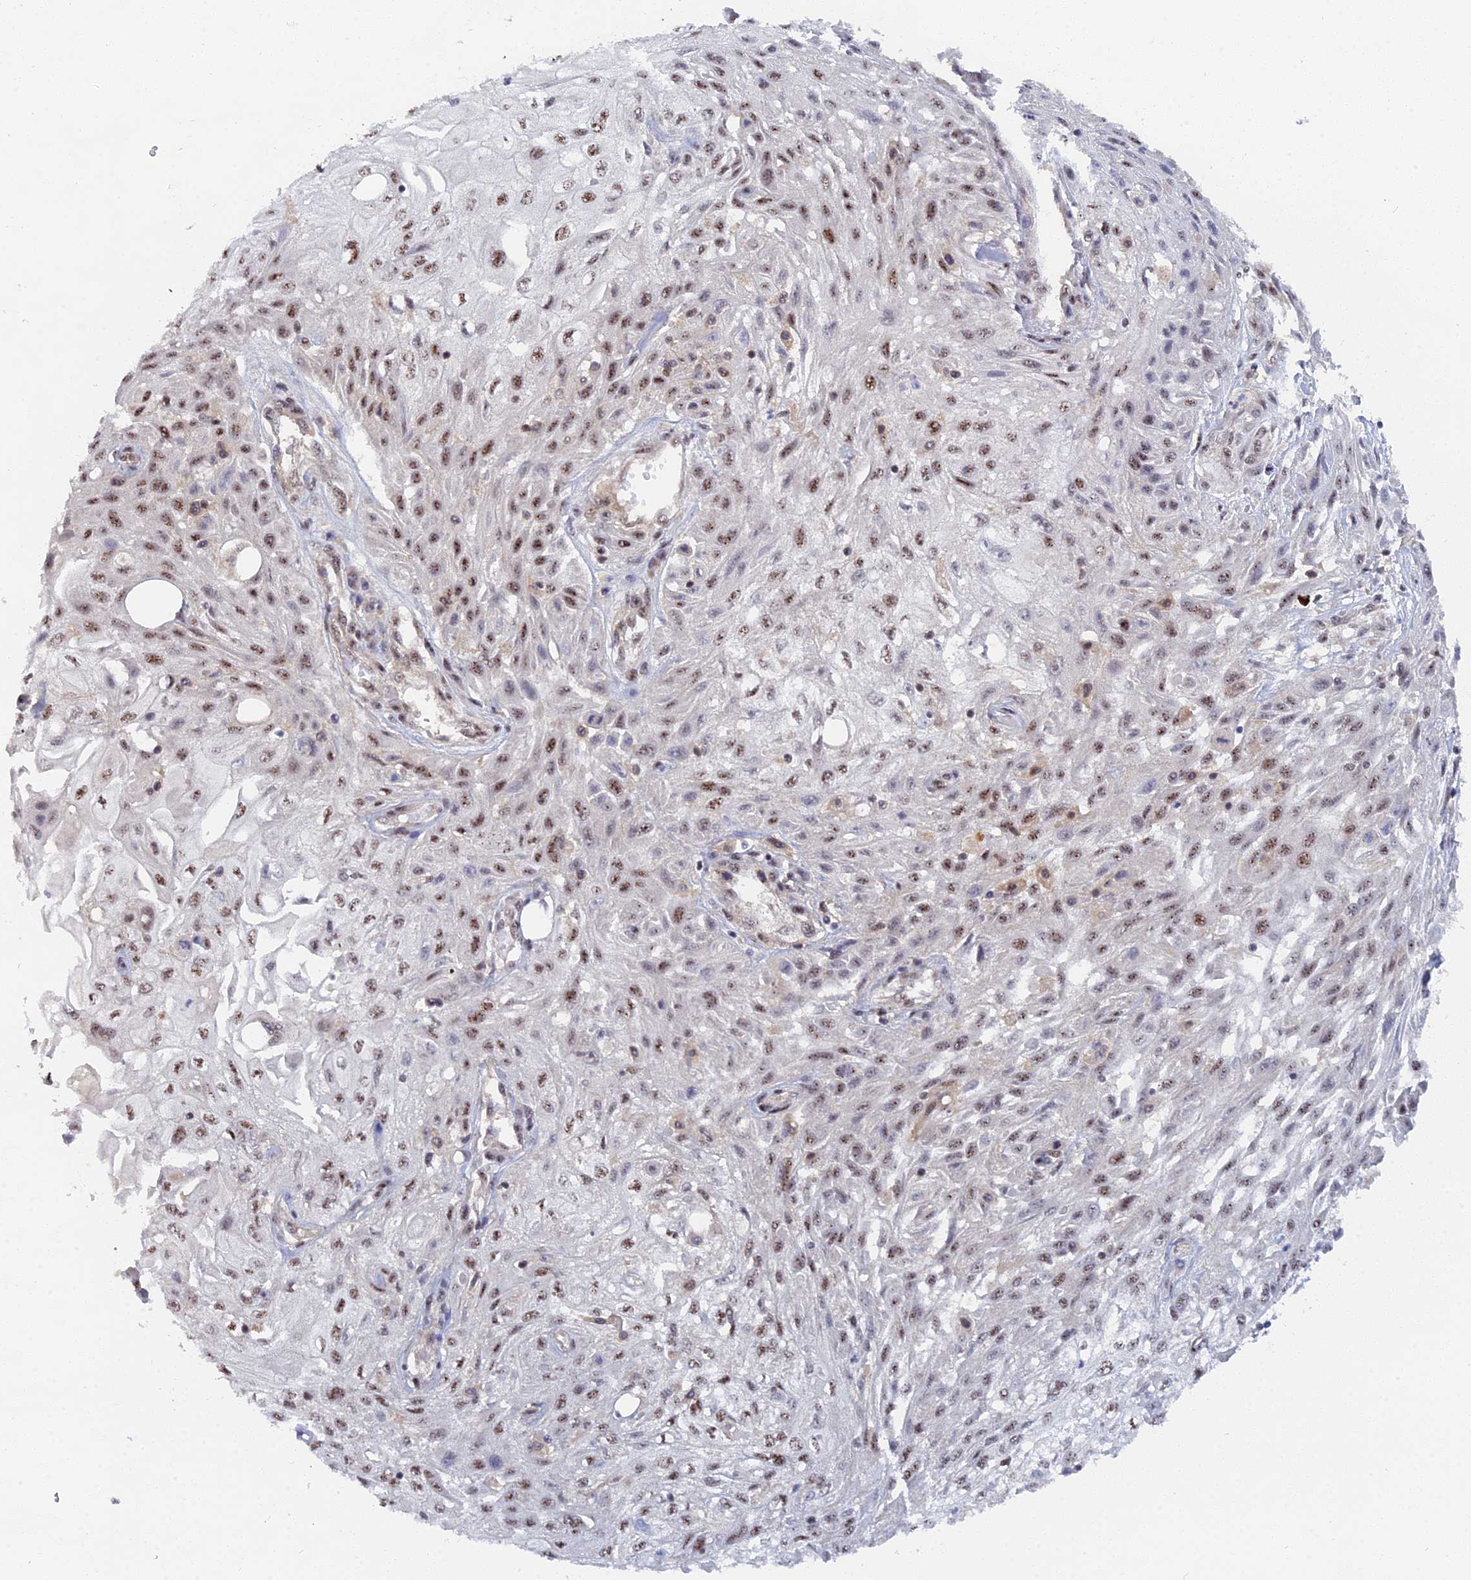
{"staining": {"intensity": "moderate", "quantity": ">75%", "location": "nuclear"}, "tissue": "skin cancer", "cell_type": "Tumor cells", "image_type": "cancer", "snomed": [{"axis": "morphology", "description": "Squamous cell carcinoma, NOS"}, {"axis": "morphology", "description": "Squamous cell carcinoma, metastatic, NOS"}, {"axis": "topography", "description": "Skin"}, {"axis": "topography", "description": "Lymph node"}], "caption": "Protein staining displays moderate nuclear positivity in about >75% of tumor cells in skin cancer.", "gene": "TAB1", "patient": {"sex": "male", "age": 75}}